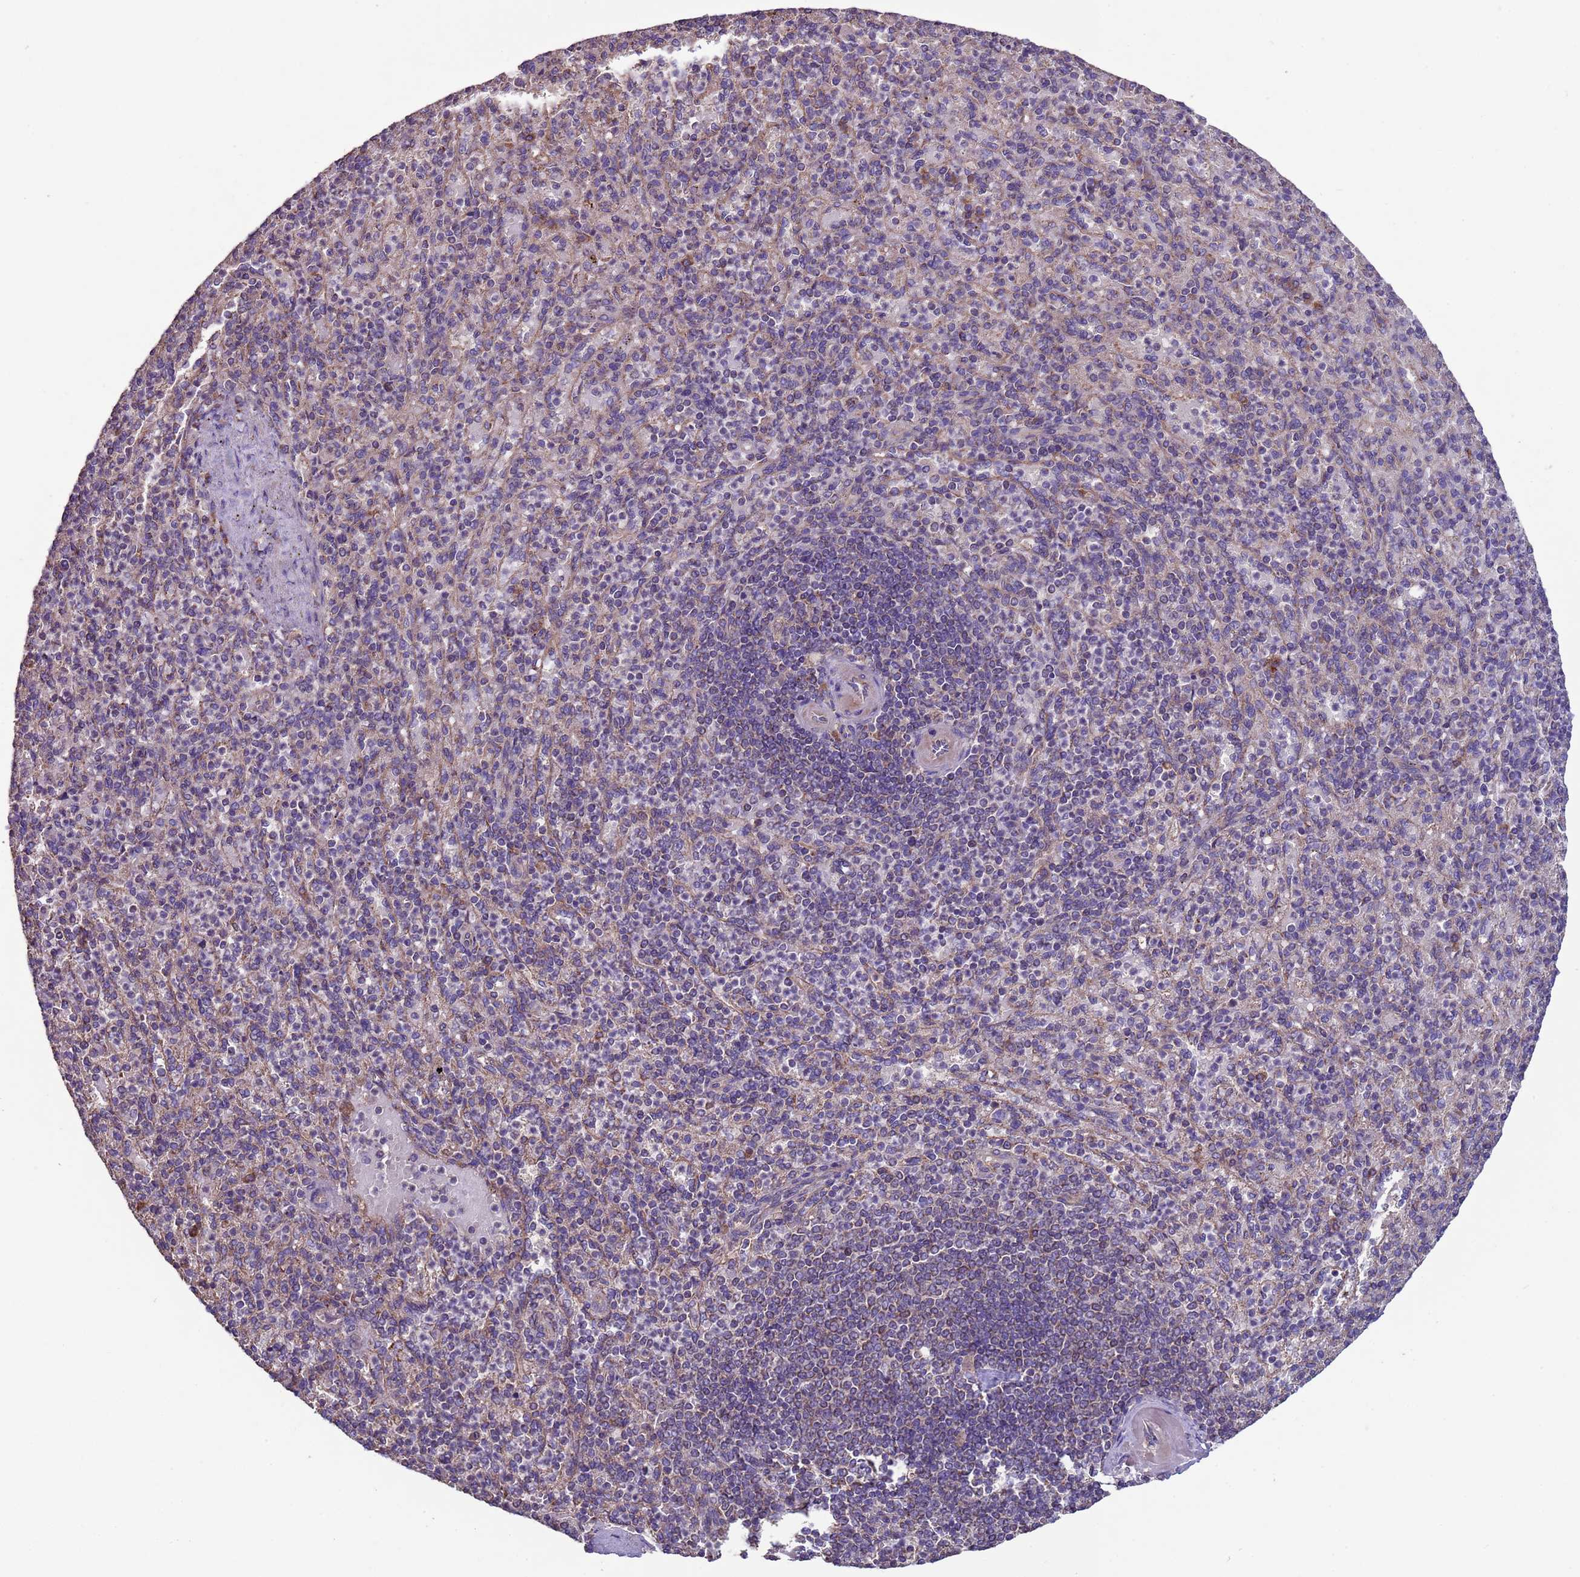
{"staining": {"intensity": "negative", "quantity": "none", "location": "none"}, "tissue": "spleen", "cell_type": "Cells in red pulp", "image_type": "normal", "snomed": [{"axis": "morphology", "description": "Normal tissue, NOS"}, {"axis": "topography", "description": "Spleen"}], "caption": "This is an immunohistochemistry (IHC) image of unremarkable human spleen. There is no staining in cells in red pulp.", "gene": "EEF1AKMT1", "patient": {"sex": "female", "age": 74}}